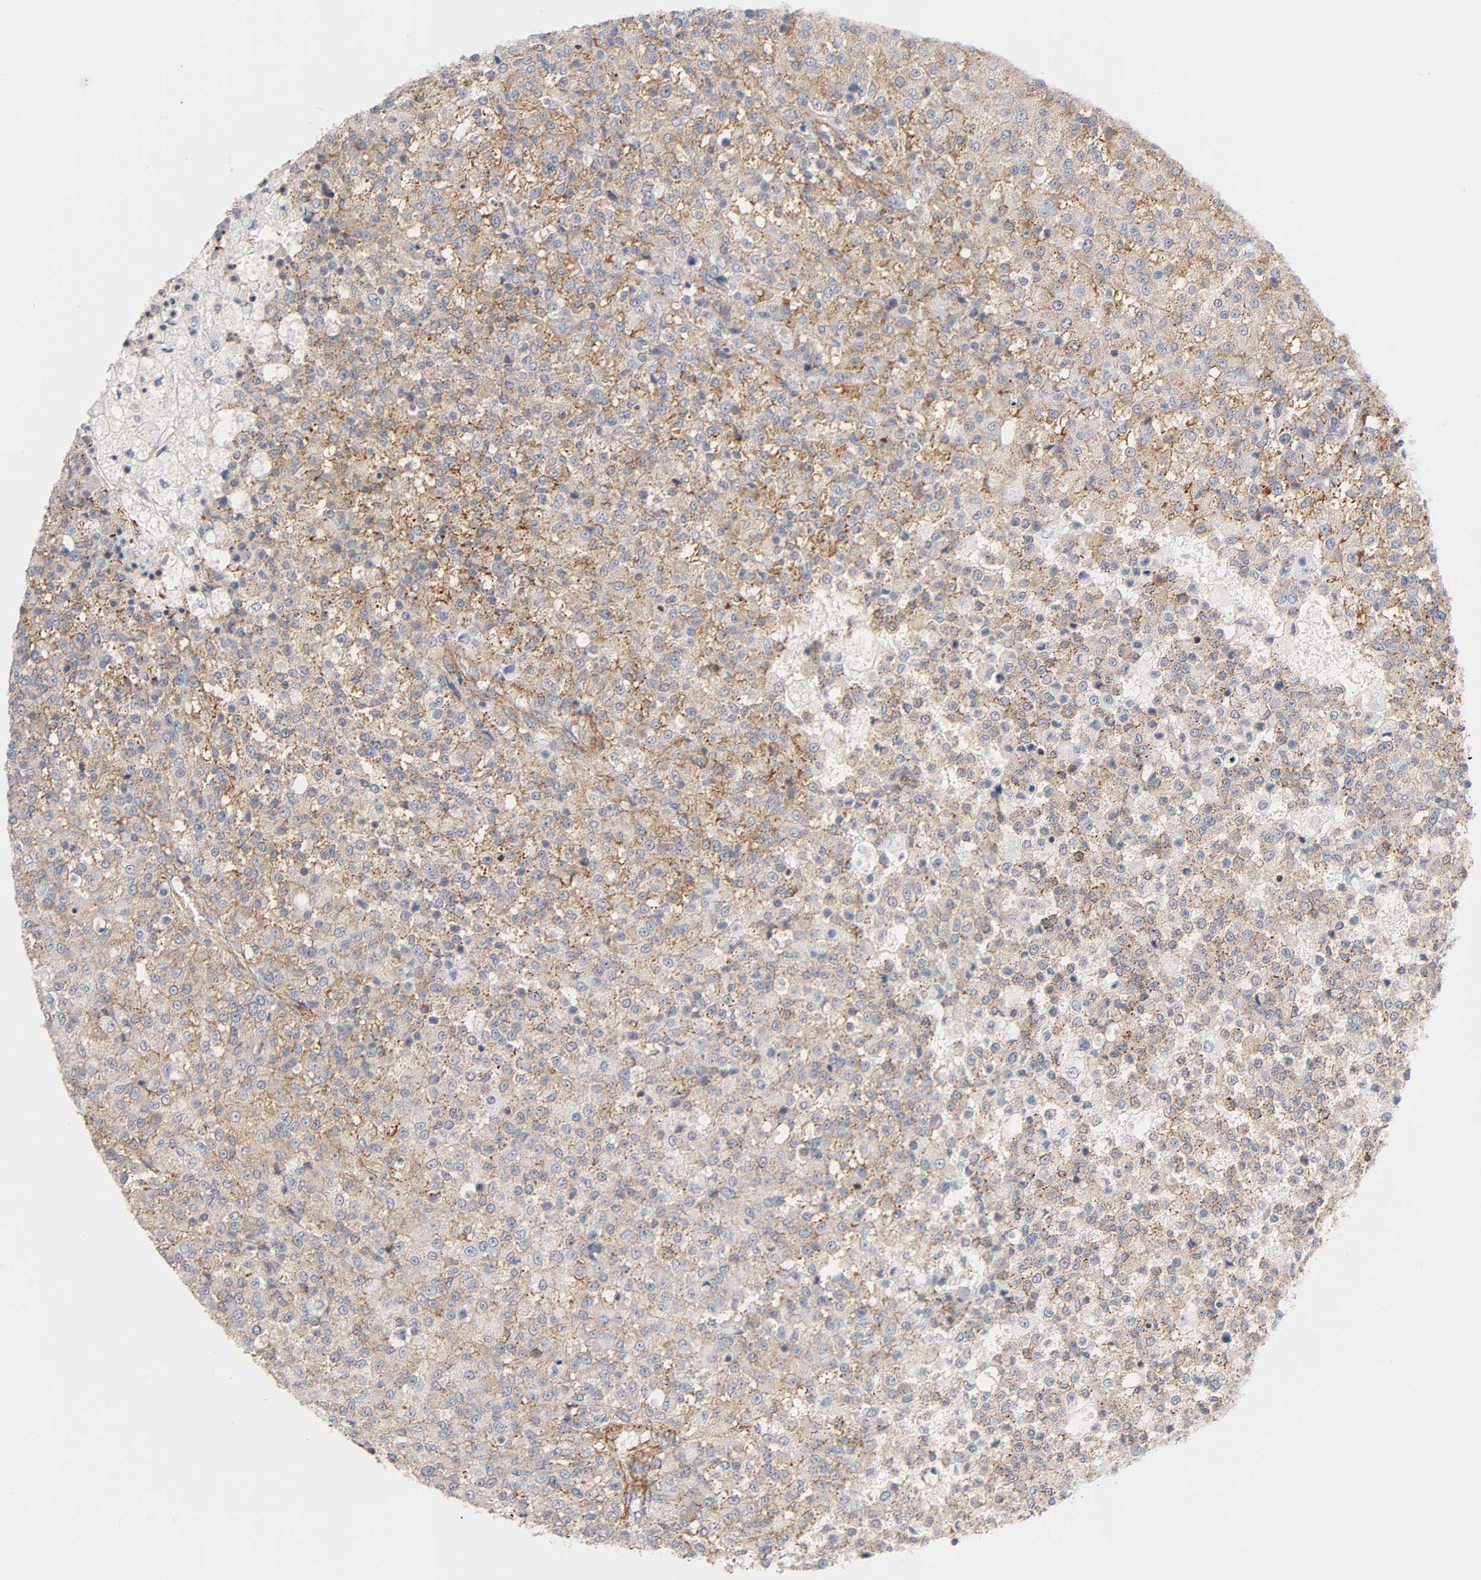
{"staining": {"intensity": "moderate", "quantity": "25%-75%", "location": "cytoplasmic/membranous"}, "tissue": "testis cancer", "cell_type": "Tumor cells", "image_type": "cancer", "snomed": [{"axis": "morphology", "description": "Seminoma, NOS"}, {"axis": "topography", "description": "Testis"}], "caption": "This is an image of immunohistochemistry (IHC) staining of testis seminoma, which shows moderate expression in the cytoplasmic/membranous of tumor cells.", "gene": "SPTAN1", "patient": {"sex": "male", "age": 59}}